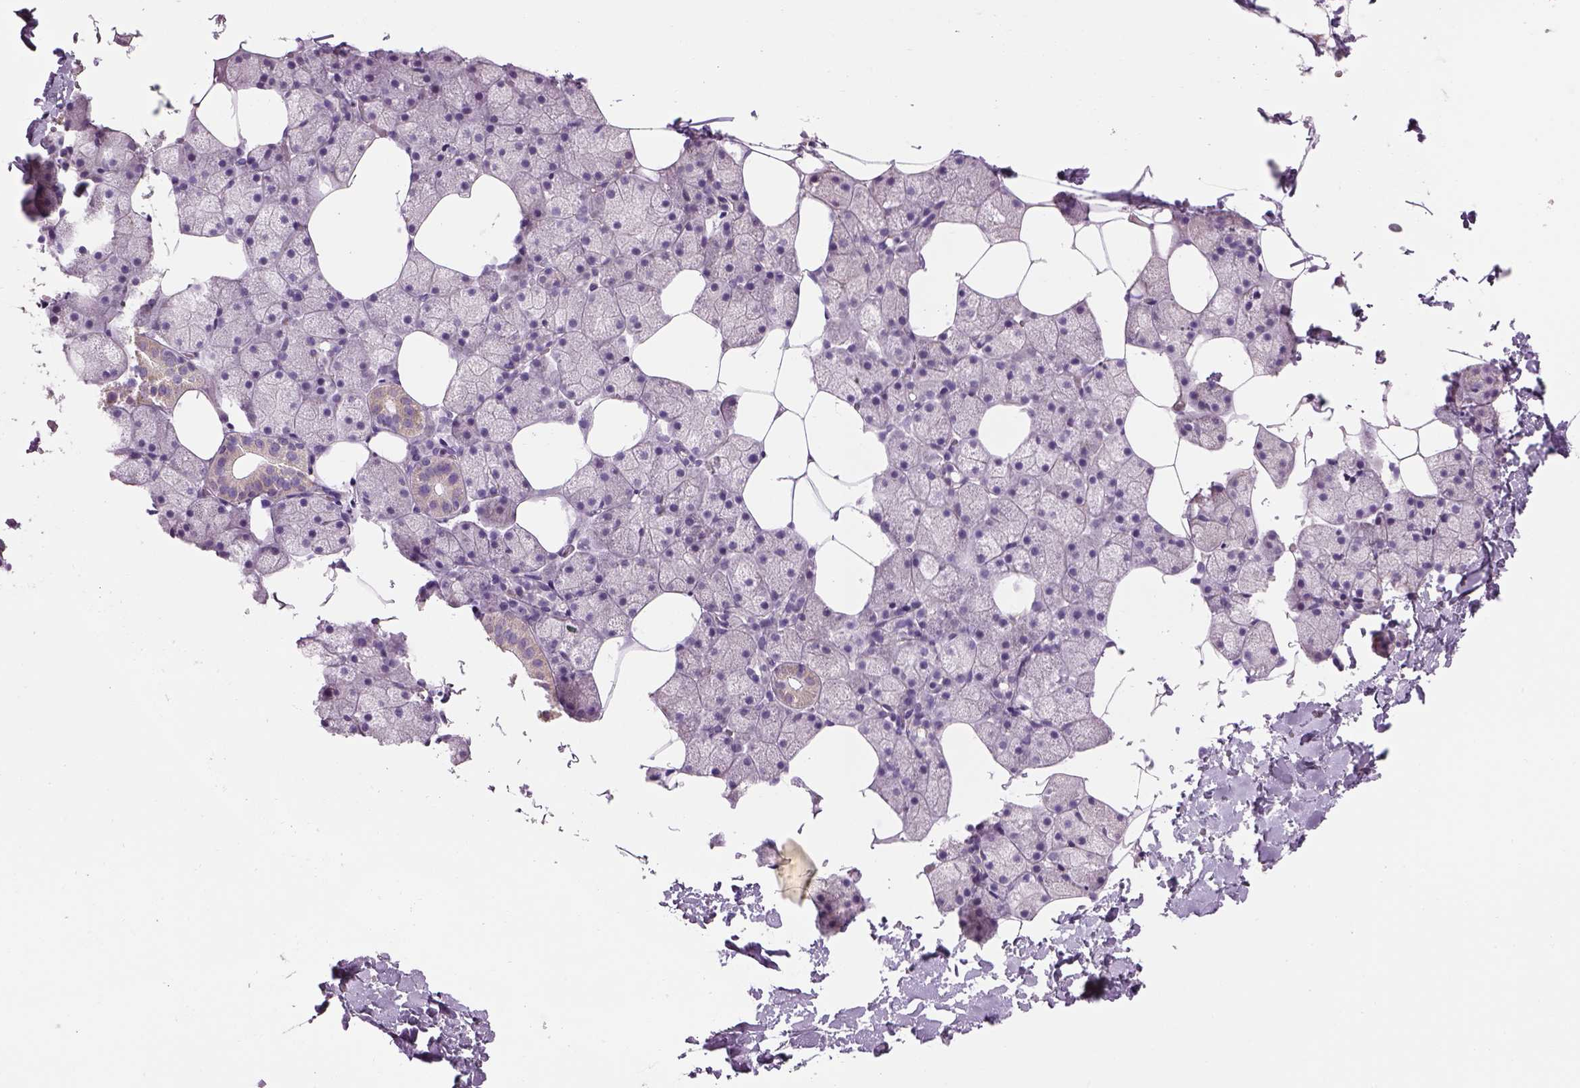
{"staining": {"intensity": "weak", "quantity": "<25%", "location": "cytoplasmic/membranous"}, "tissue": "salivary gland", "cell_type": "Glandular cells", "image_type": "normal", "snomed": [{"axis": "morphology", "description": "Normal tissue, NOS"}, {"axis": "topography", "description": "Salivary gland"}], "caption": "High power microscopy image of an IHC image of unremarkable salivary gland, revealing no significant positivity in glandular cells. (Immunohistochemistry, brightfield microscopy, high magnification).", "gene": "IFT52", "patient": {"sex": "male", "age": 38}}